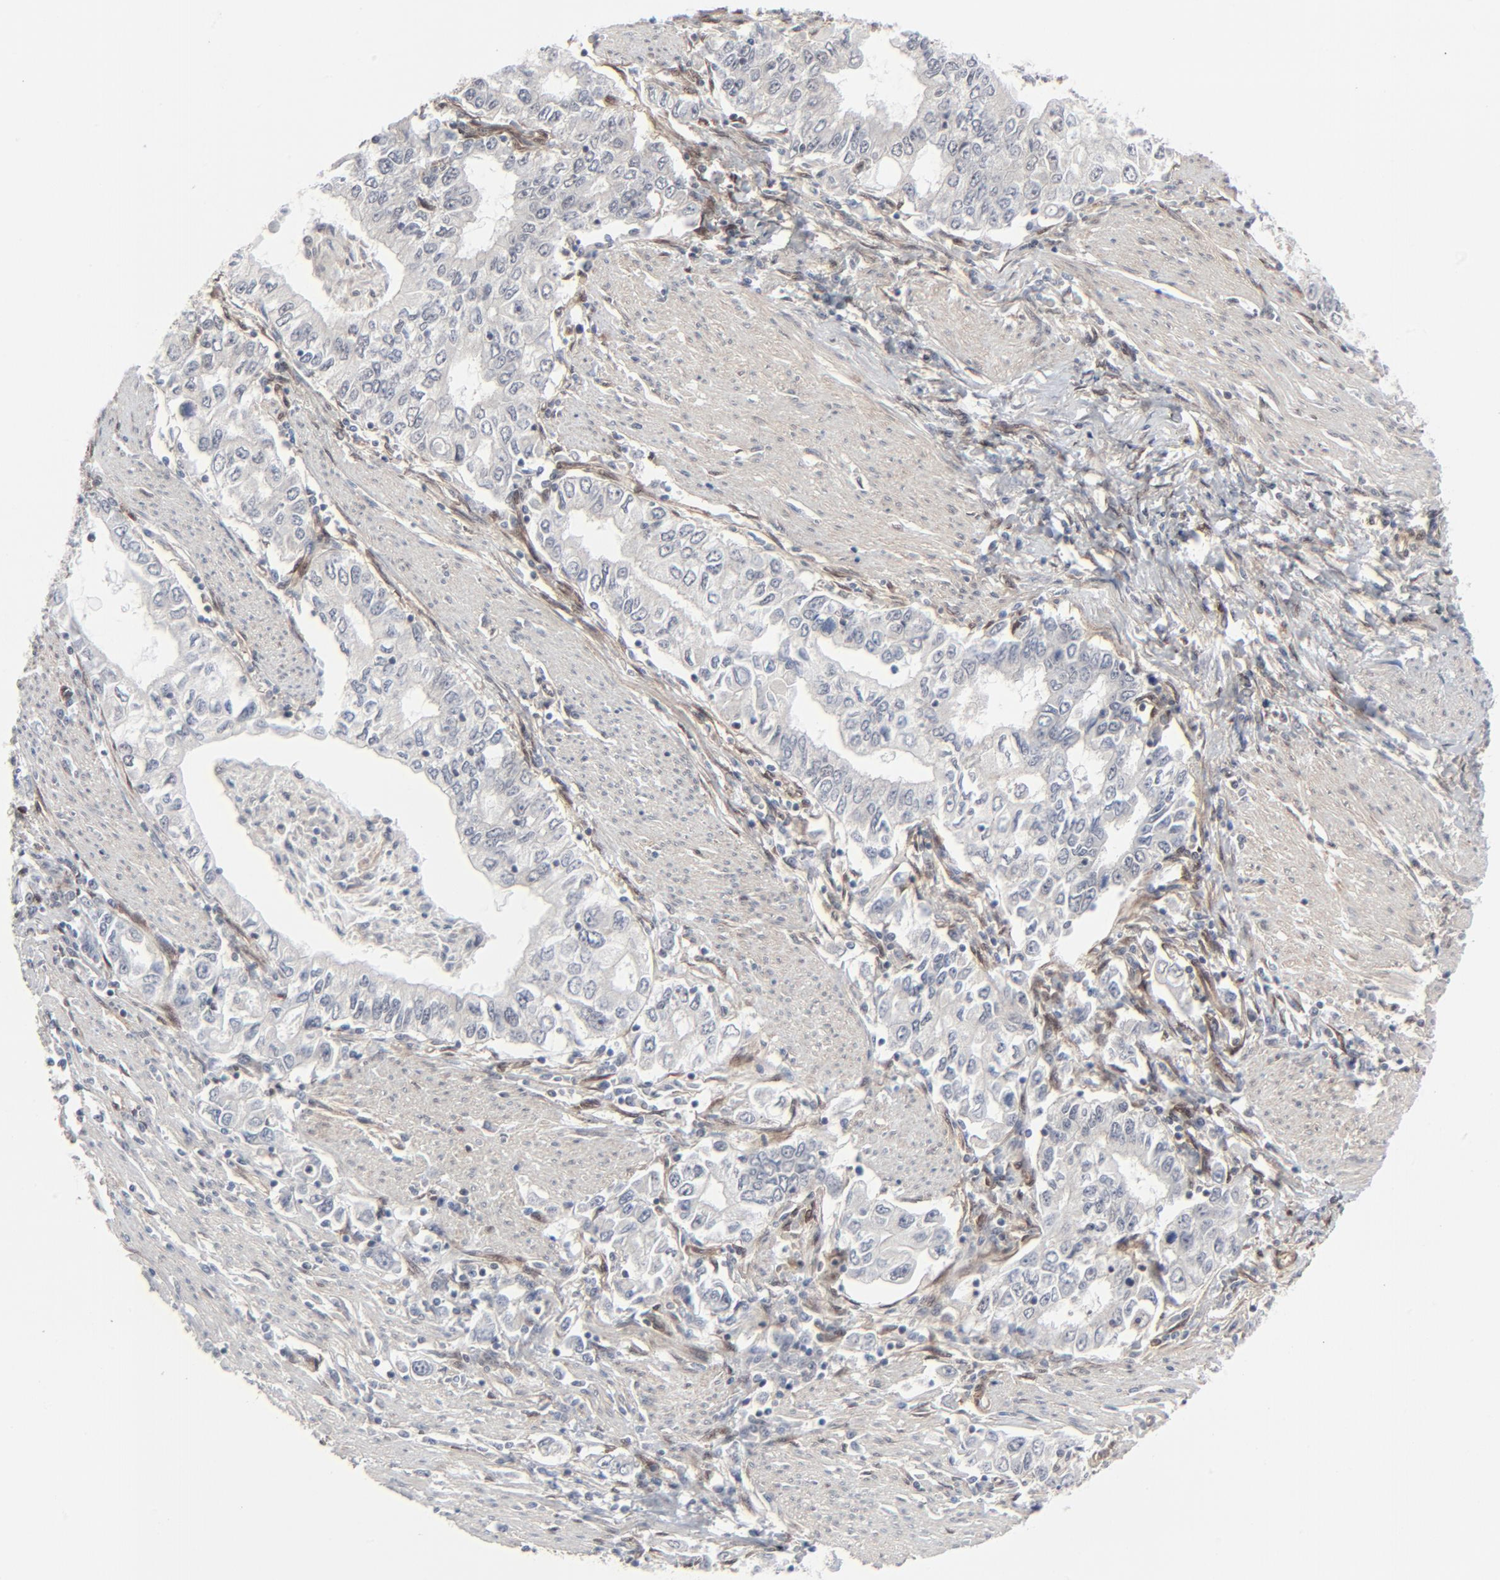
{"staining": {"intensity": "negative", "quantity": "none", "location": "none"}, "tissue": "stomach cancer", "cell_type": "Tumor cells", "image_type": "cancer", "snomed": [{"axis": "morphology", "description": "Adenocarcinoma, NOS"}, {"axis": "topography", "description": "Stomach, lower"}], "caption": "This is an immunohistochemistry photomicrograph of stomach cancer (adenocarcinoma). There is no staining in tumor cells.", "gene": "AKT1", "patient": {"sex": "female", "age": 72}}